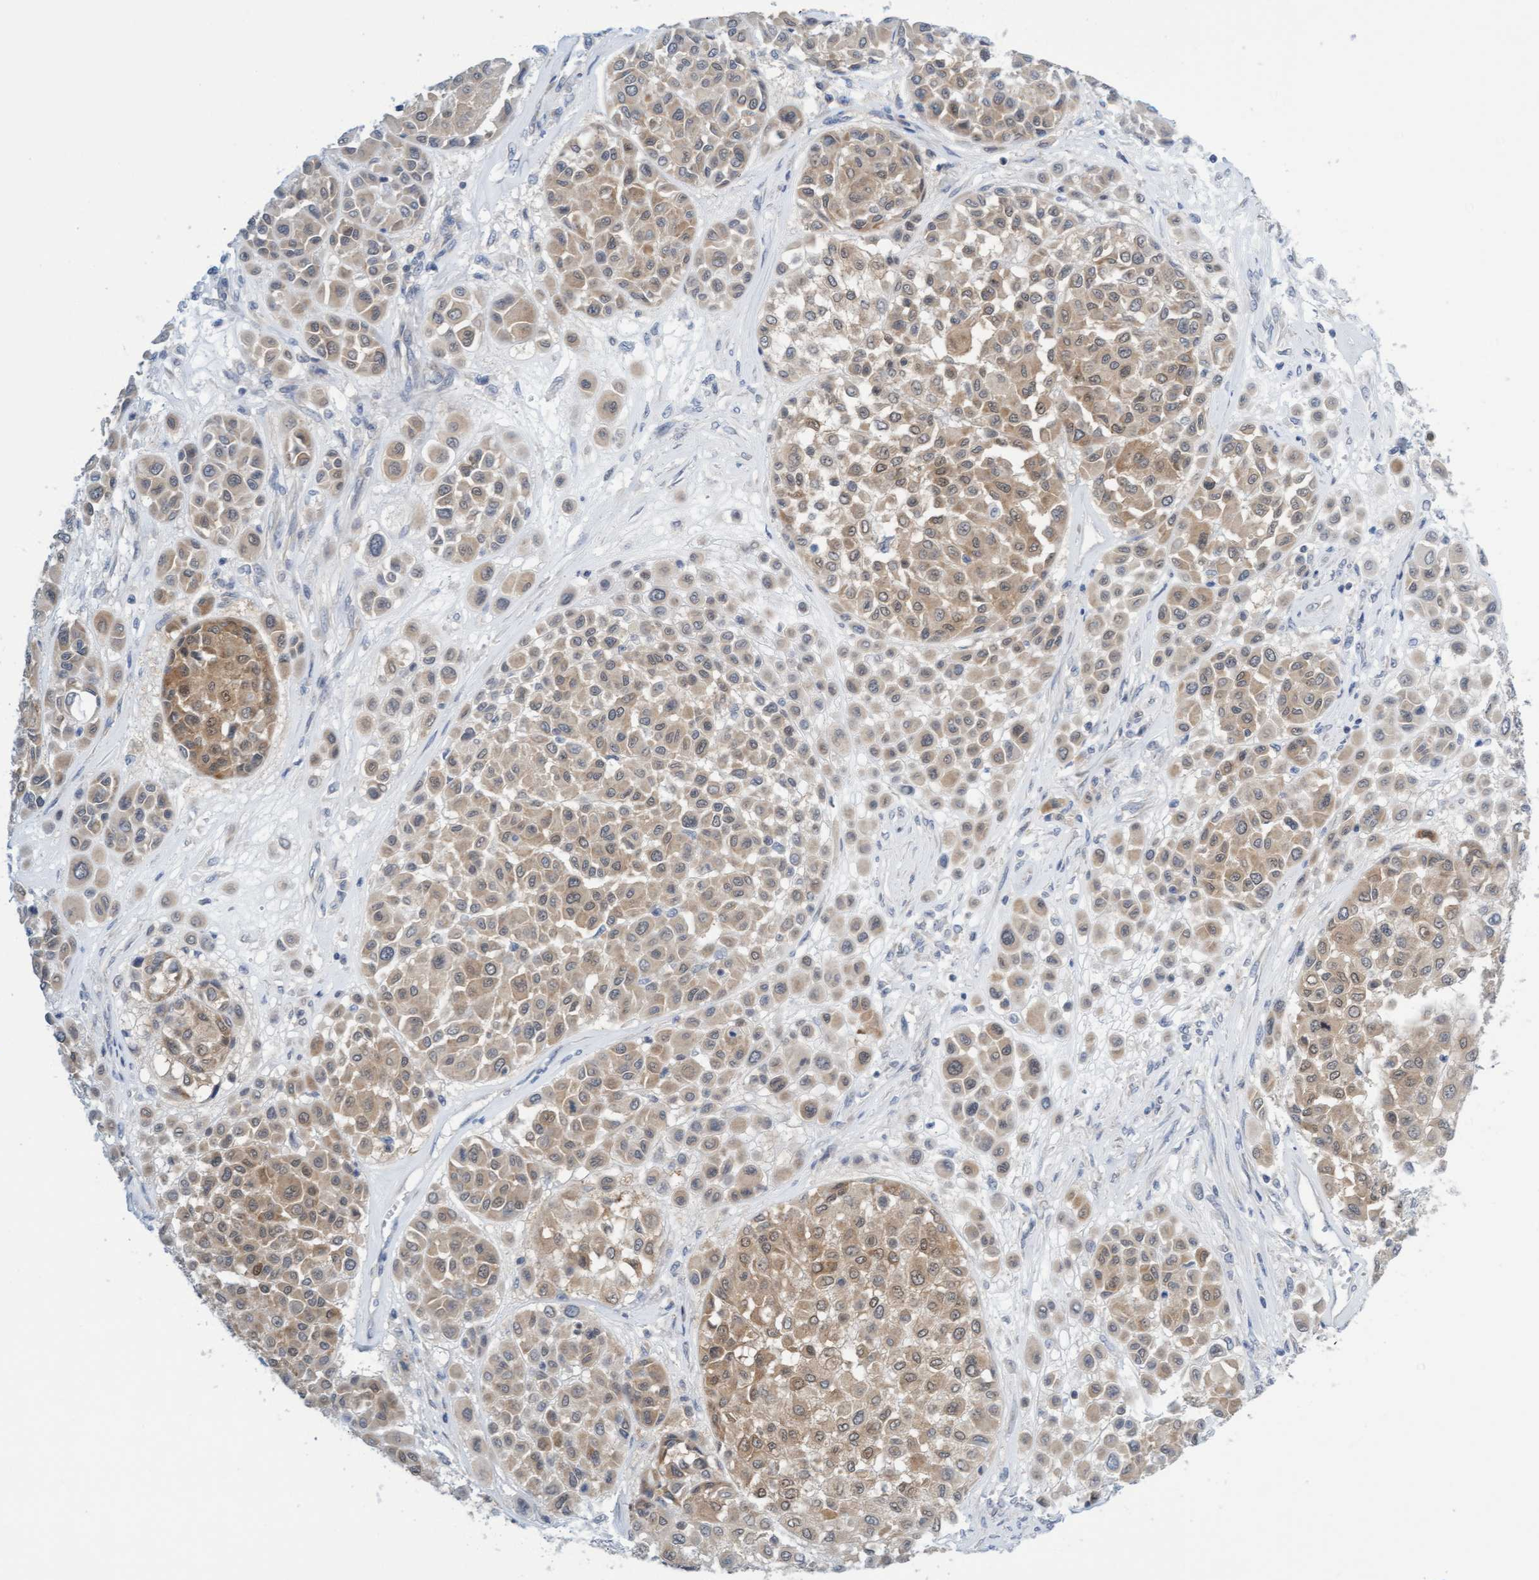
{"staining": {"intensity": "weak", "quantity": ">75%", "location": "cytoplasmic/membranous"}, "tissue": "melanoma", "cell_type": "Tumor cells", "image_type": "cancer", "snomed": [{"axis": "morphology", "description": "Malignant melanoma, Metastatic site"}, {"axis": "topography", "description": "Soft tissue"}], "caption": "The histopathology image displays staining of melanoma, revealing weak cytoplasmic/membranous protein expression (brown color) within tumor cells.", "gene": "AMZ2", "patient": {"sex": "male", "age": 41}}